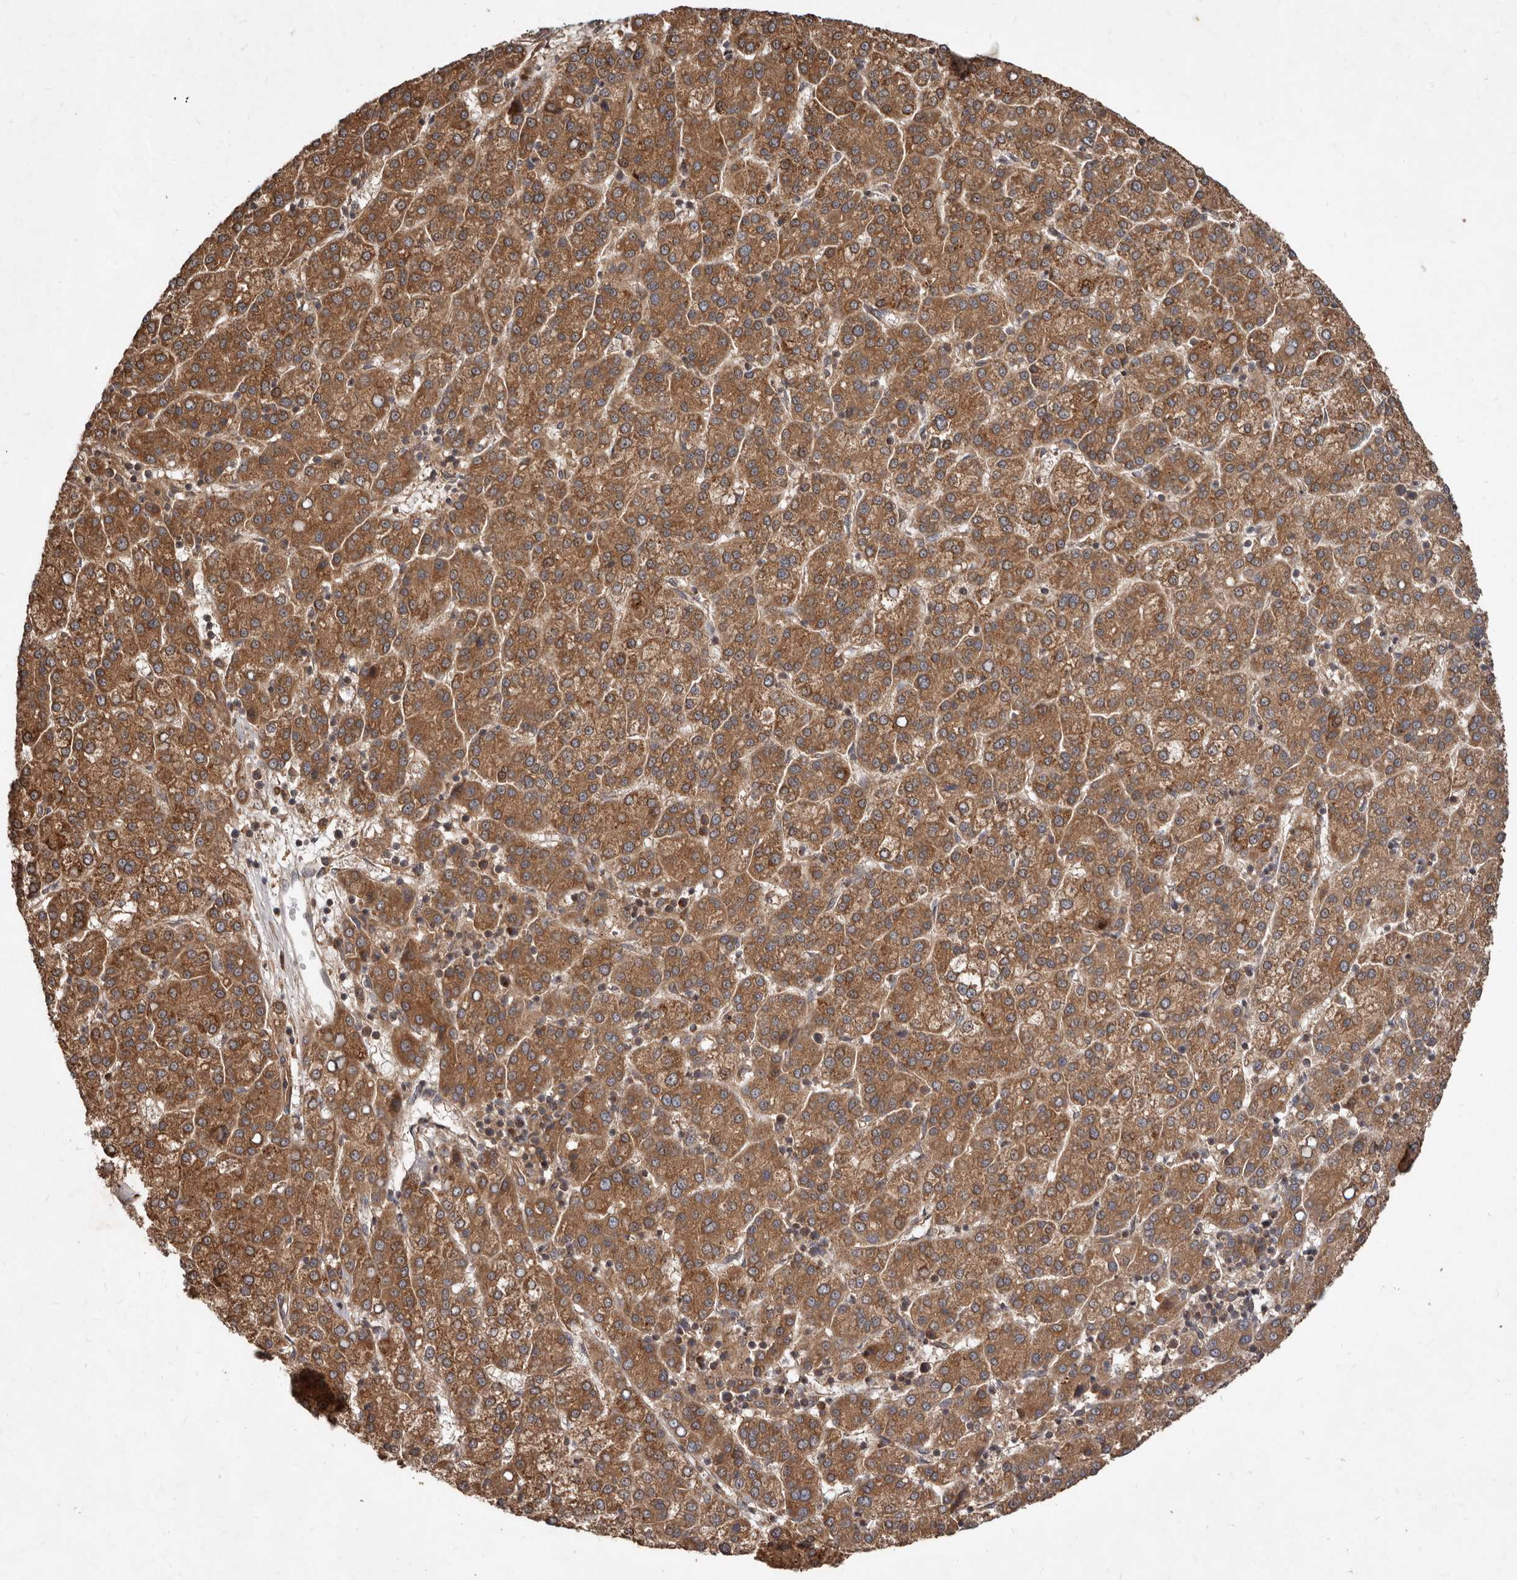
{"staining": {"intensity": "moderate", "quantity": ">75%", "location": "cytoplasmic/membranous"}, "tissue": "liver cancer", "cell_type": "Tumor cells", "image_type": "cancer", "snomed": [{"axis": "morphology", "description": "Carcinoma, Hepatocellular, NOS"}, {"axis": "topography", "description": "Liver"}], "caption": "Moderate cytoplasmic/membranous protein expression is identified in about >75% of tumor cells in hepatocellular carcinoma (liver).", "gene": "STK36", "patient": {"sex": "female", "age": 58}}